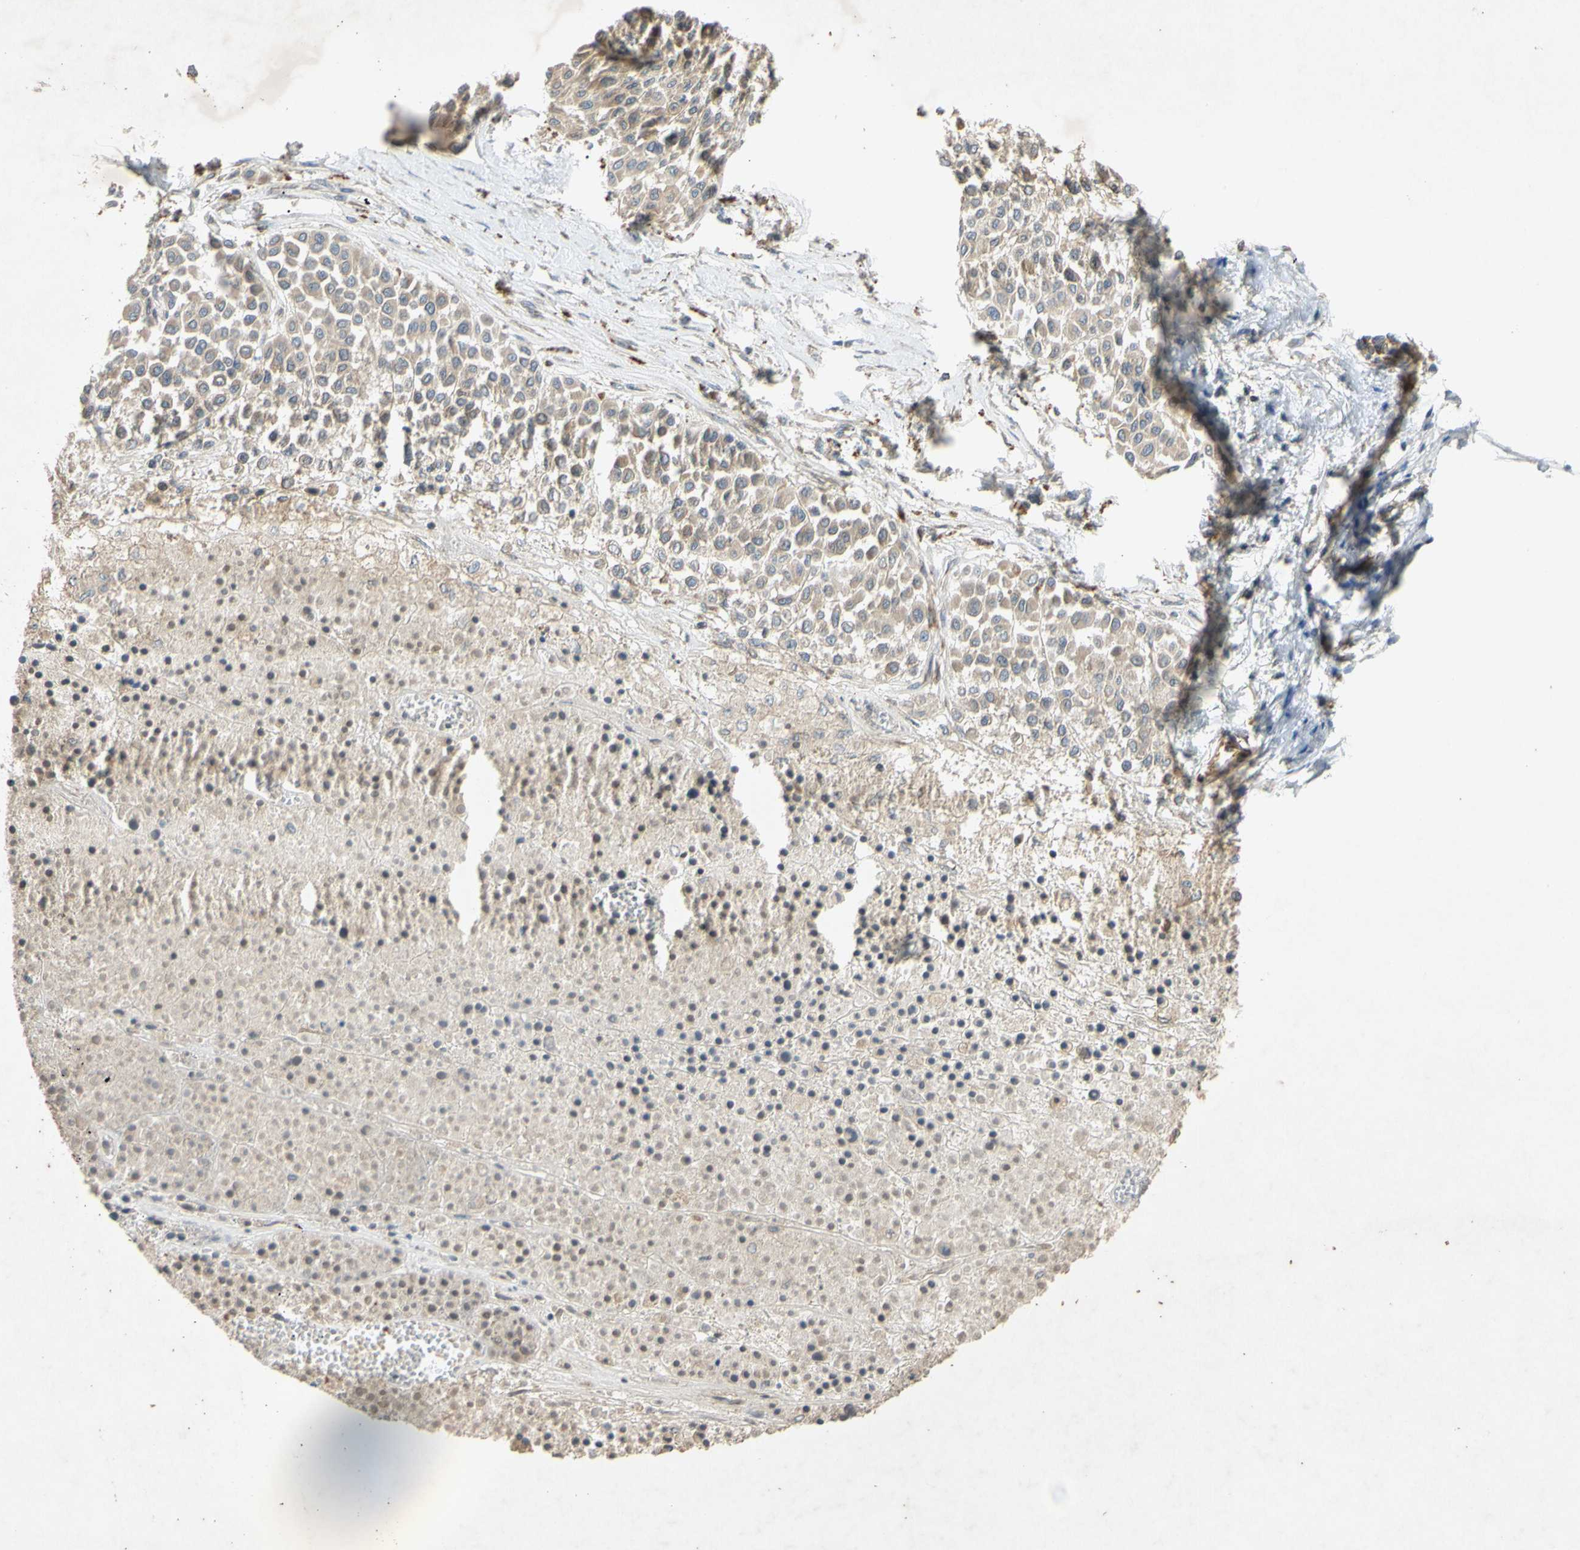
{"staining": {"intensity": "weak", "quantity": ">75%", "location": "cytoplasmic/membranous"}, "tissue": "melanoma", "cell_type": "Tumor cells", "image_type": "cancer", "snomed": [{"axis": "morphology", "description": "Malignant melanoma, Metastatic site"}, {"axis": "topography", "description": "Soft tissue"}], "caption": "About >75% of tumor cells in melanoma exhibit weak cytoplasmic/membranous protein staining as visualized by brown immunohistochemical staining.", "gene": "PARD6A", "patient": {"sex": "male", "age": 41}}